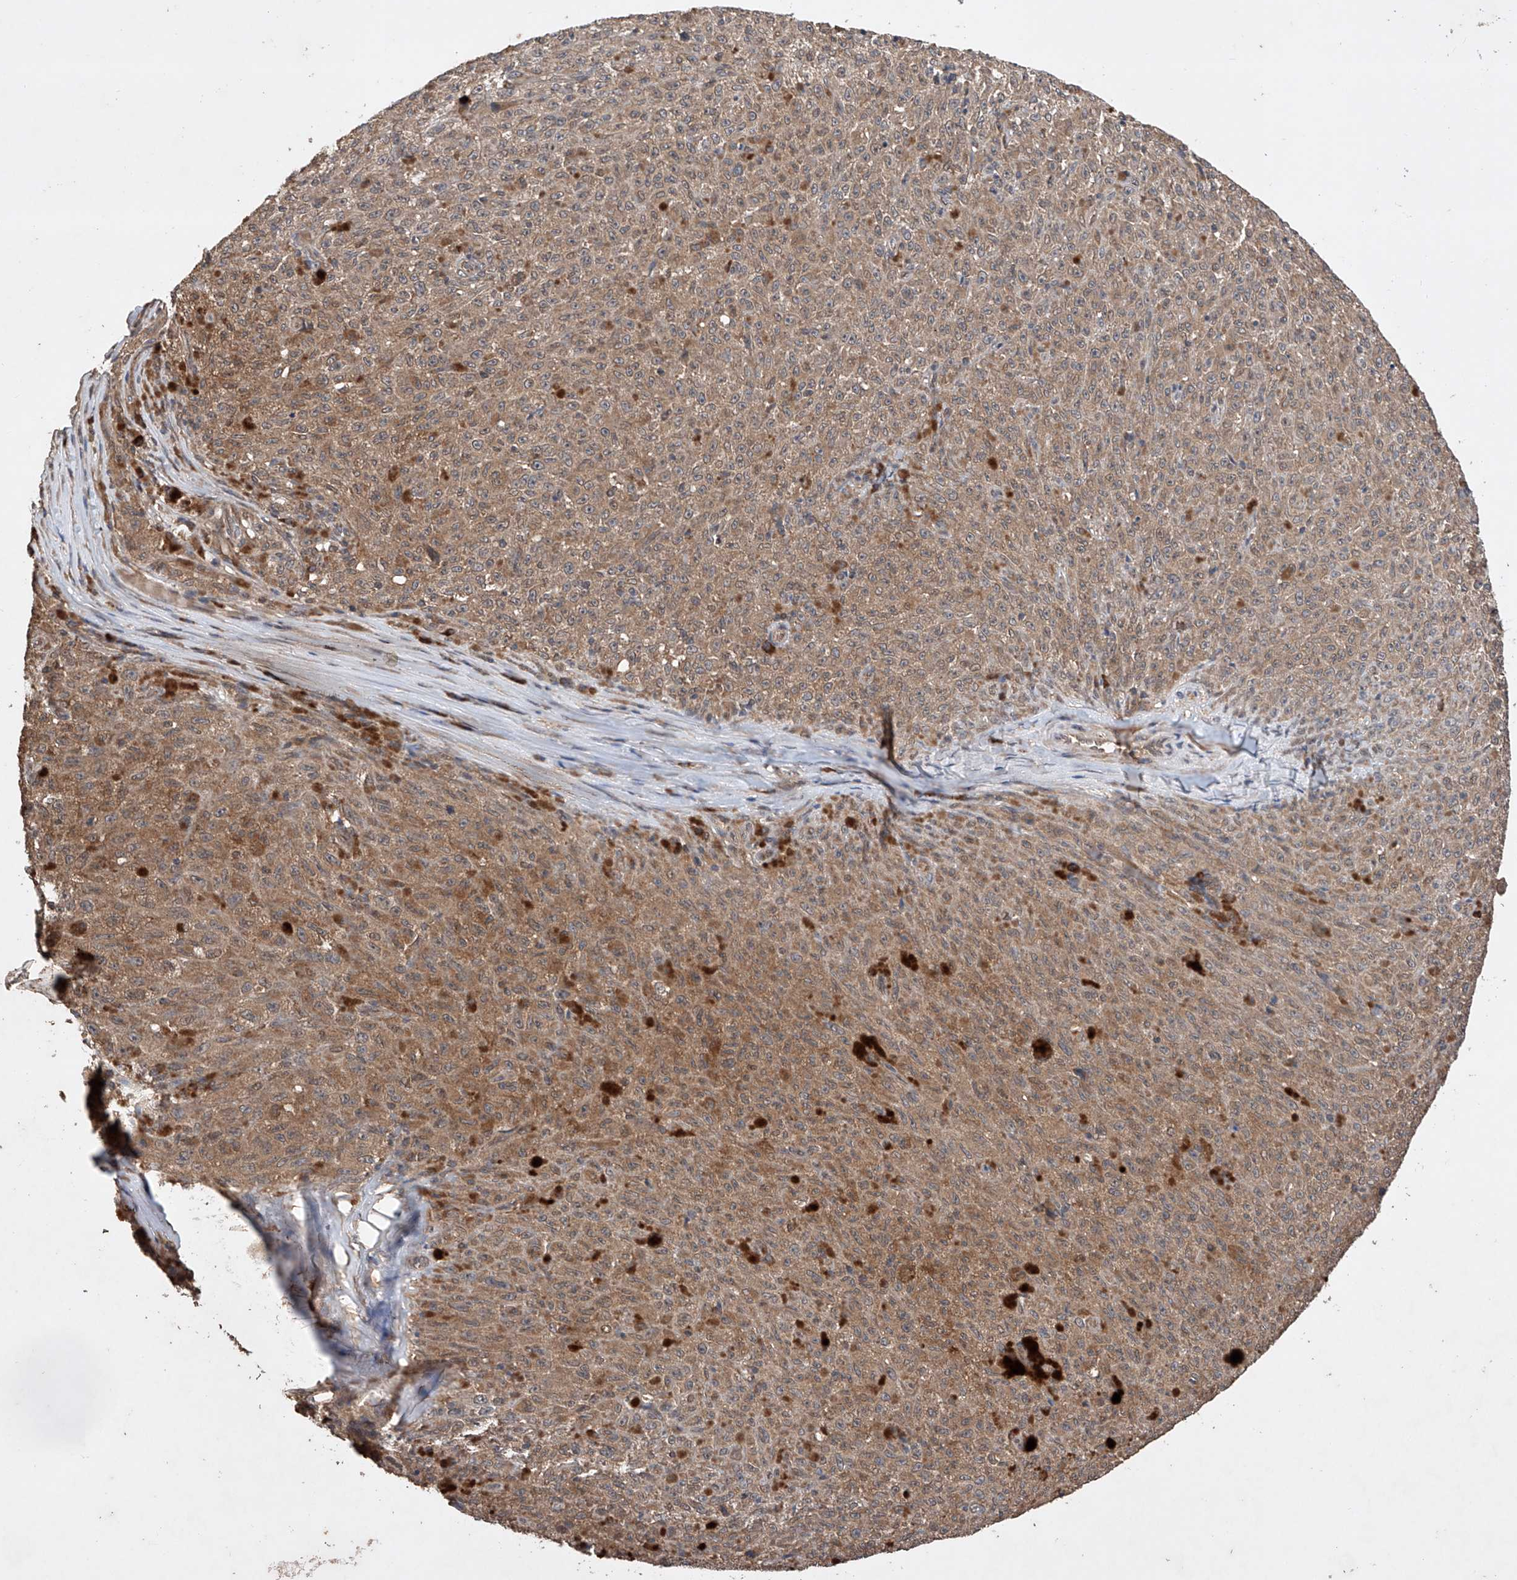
{"staining": {"intensity": "moderate", "quantity": ">75%", "location": "cytoplasmic/membranous"}, "tissue": "melanoma", "cell_type": "Tumor cells", "image_type": "cancer", "snomed": [{"axis": "morphology", "description": "Malignant melanoma, NOS"}, {"axis": "topography", "description": "Skin"}], "caption": "DAB (3,3'-diaminobenzidine) immunohistochemical staining of malignant melanoma displays moderate cytoplasmic/membranous protein positivity in about >75% of tumor cells. The protein of interest is stained brown, and the nuclei are stained in blue (DAB (3,3'-diaminobenzidine) IHC with brightfield microscopy, high magnification).", "gene": "LURAP1", "patient": {"sex": "female", "age": 82}}